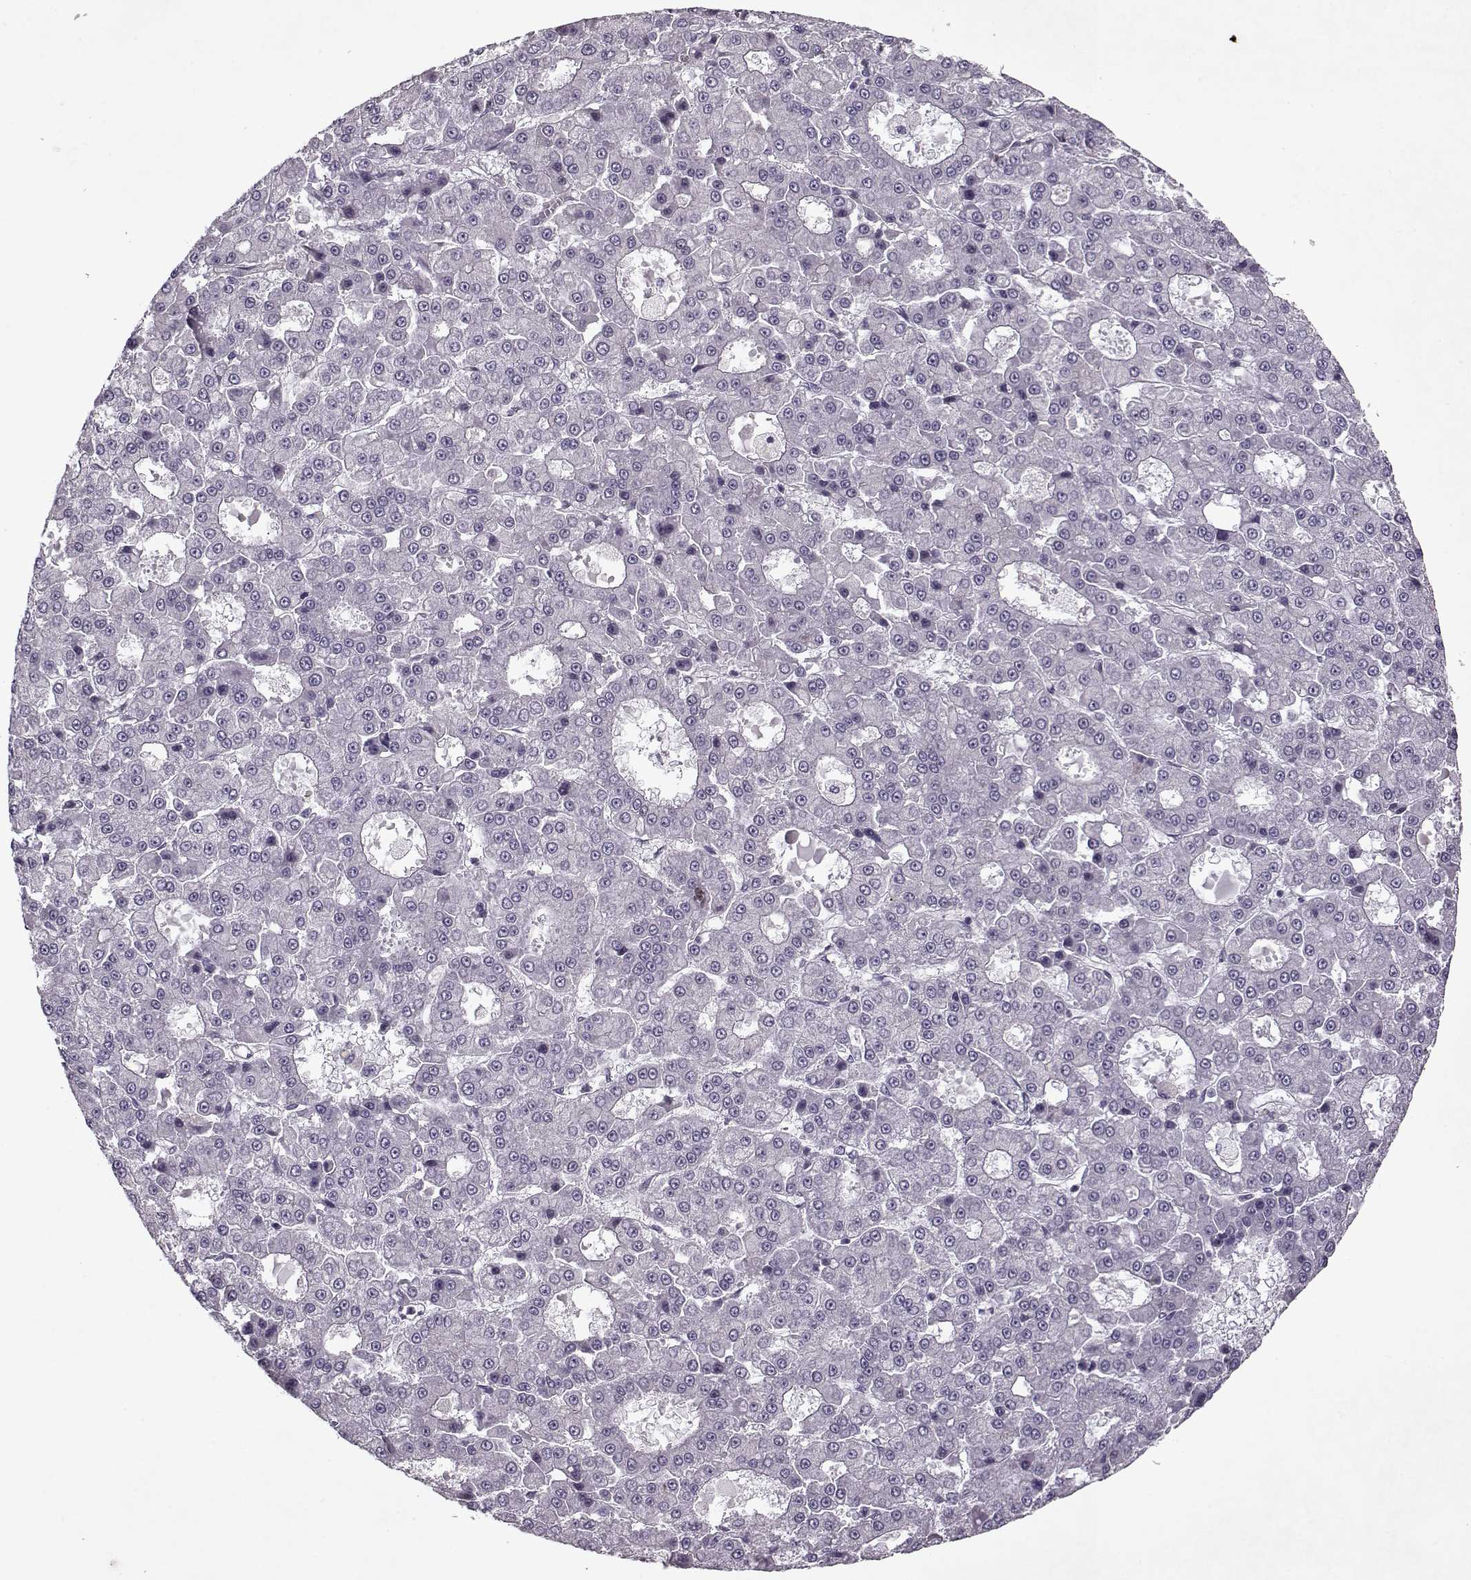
{"staining": {"intensity": "negative", "quantity": "none", "location": "none"}, "tissue": "liver cancer", "cell_type": "Tumor cells", "image_type": "cancer", "snomed": [{"axis": "morphology", "description": "Carcinoma, Hepatocellular, NOS"}, {"axis": "topography", "description": "Liver"}], "caption": "This is a histopathology image of immunohistochemistry staining of hepatocellular carcinoma (liver), which shows no positivity in tumor cells. The staining is performed using DAB brown chromogen with nuclei counter-stained in using hematoxylin.", "gene": "KRT9", "patient": {"sex": "male", "age": 70}}